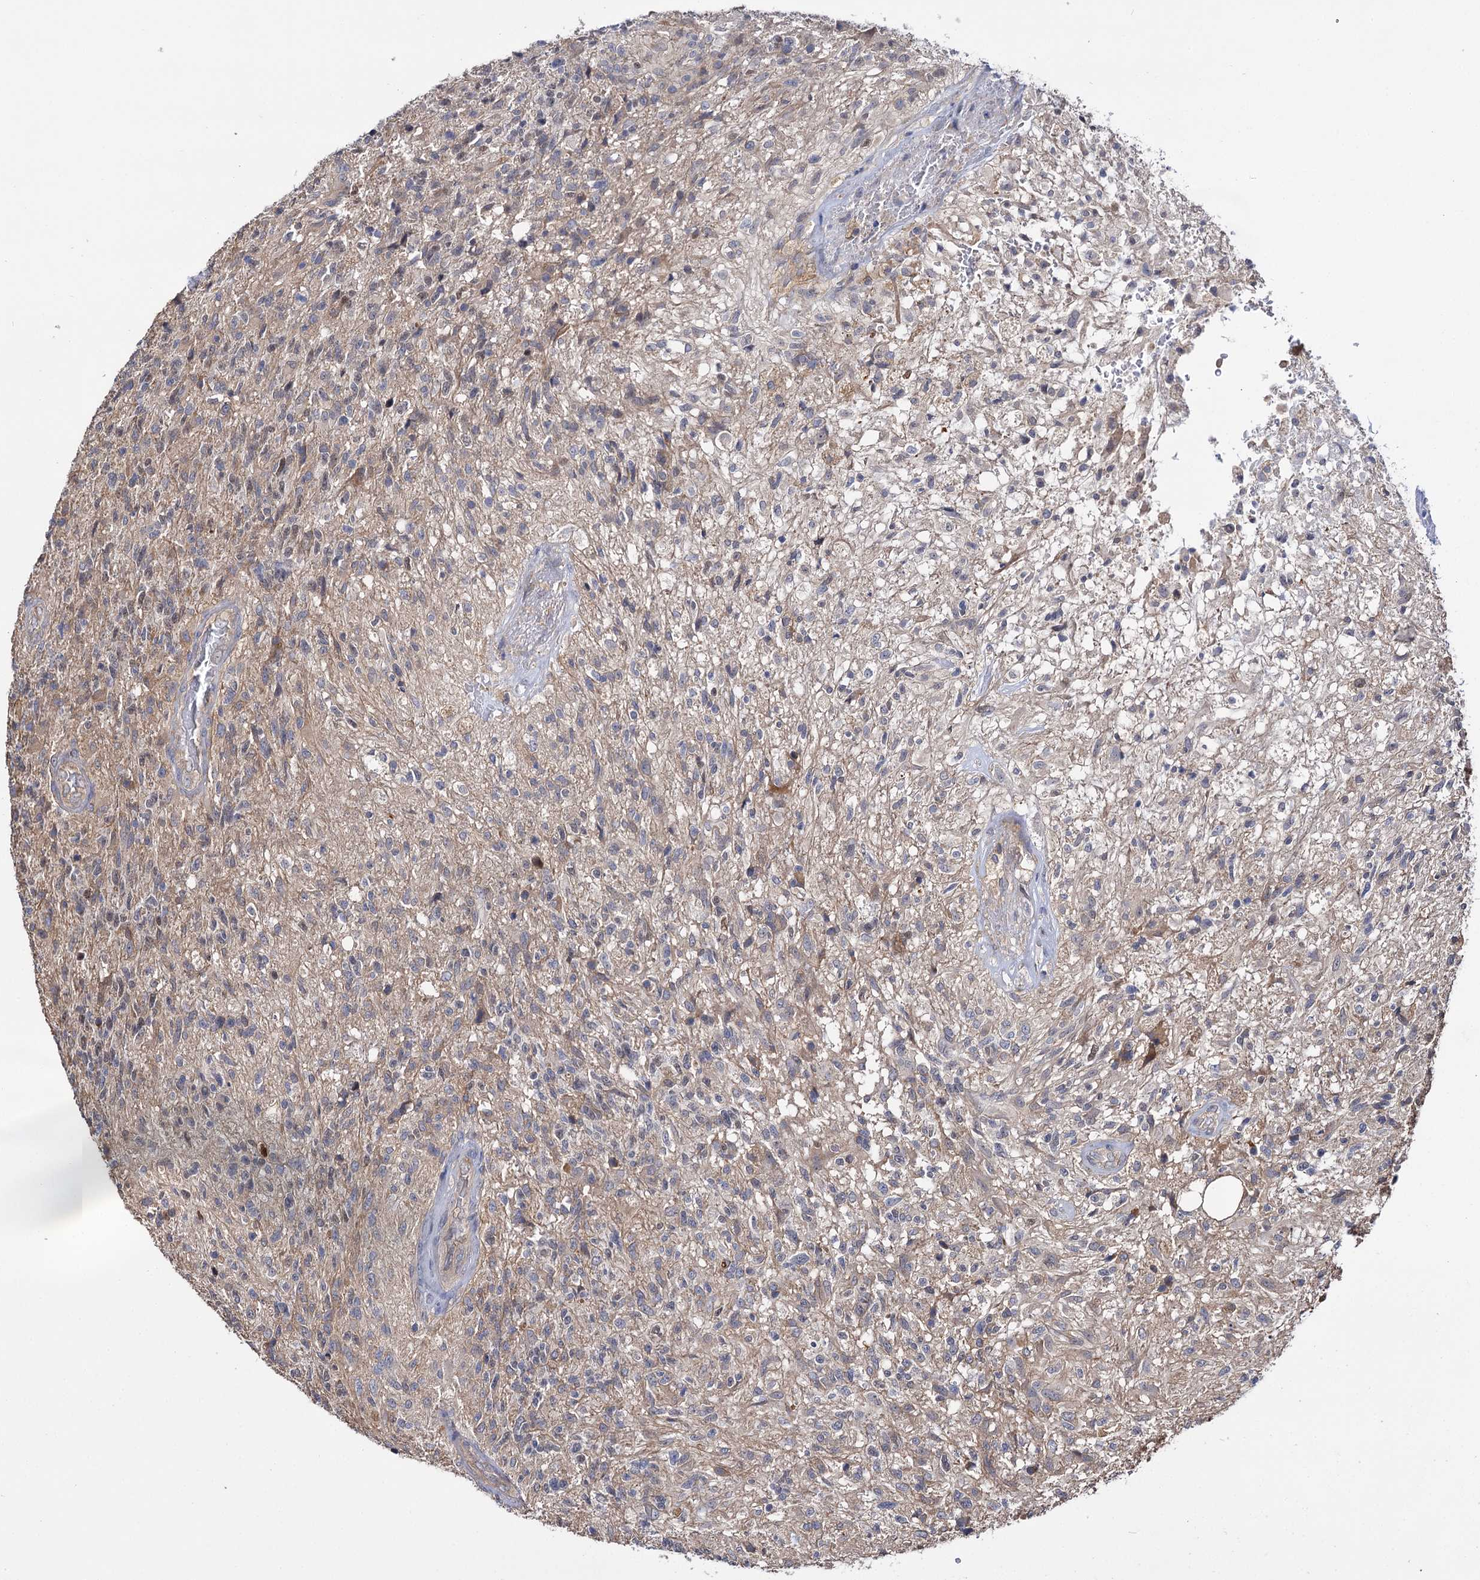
{"staining": {"intensity": "weak", "quantity": "<25%", "location": "cytoplasmic/membranous"}, "tissue": "glioma", "cell_type": "Tumor cells", "image_type": "cancer", "snomed": [{"axis": "morphology", "description": "Glioma, malignant, High grade"}, {"axis": "topography", "description": "Brain"}], "caption": "This is an immunohistochemistry (IHC) photomicrograph of glioma. There is no expression in tumor cells.", "gene": "IDI1", "patient": {"sex": "male", "age": 56}}